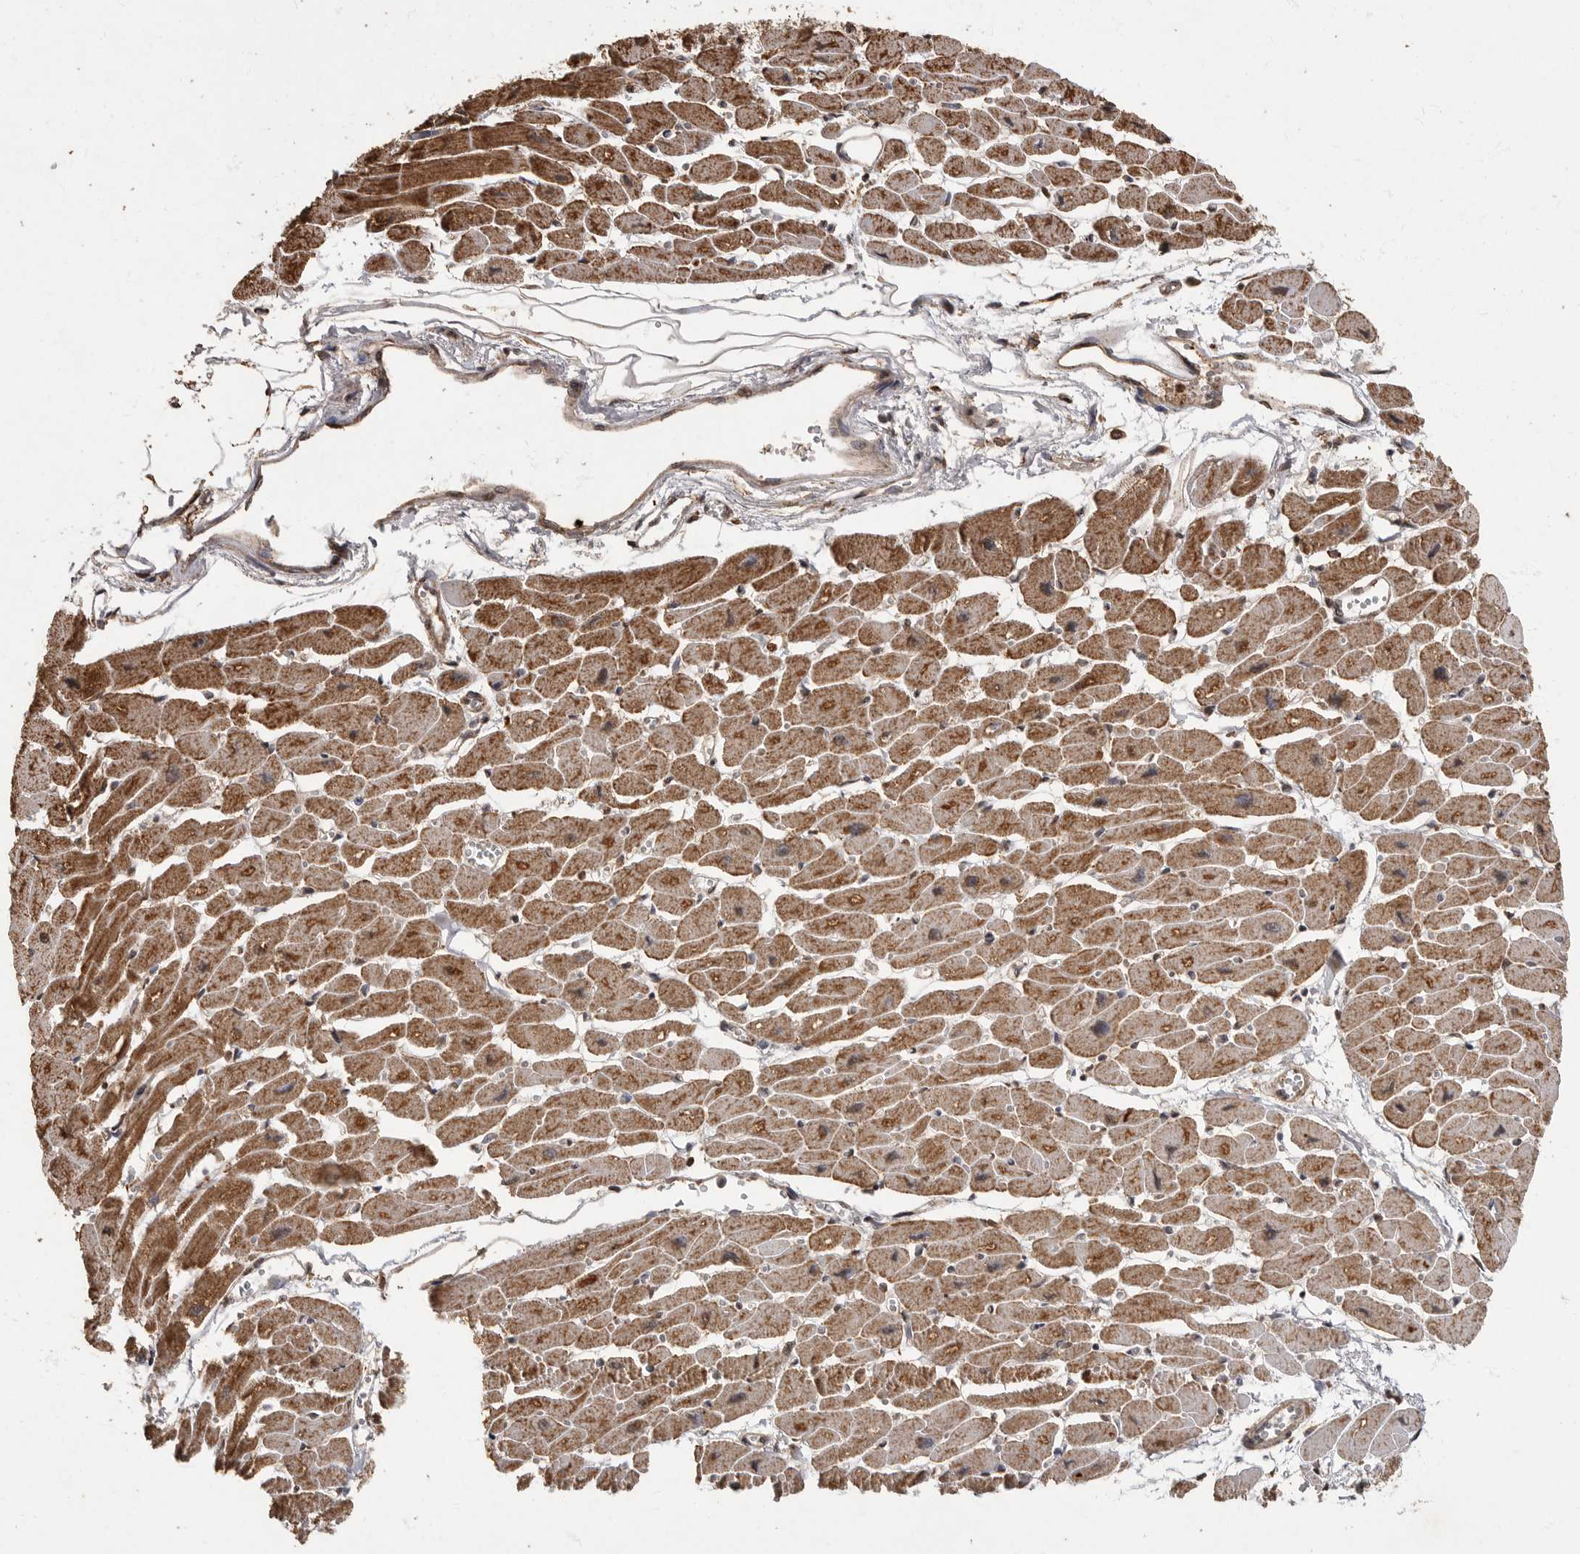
{"staining": {"intensity": "moderate", "quantity": ">75%", "location": "cytoplasmic/membranous"}, "tissue": "heart muscle", "cell_type": "Cardiomyocytes", "image_type": "normal", "snomed": [{"axis": "morphology", "description": "Normal tissue, NOS"}, {"axis": "topography", "description": "Heart"}], "caption": "Immunohistochemical staining of unremarkable heart muscle displays >75% levels of moderate cytoplasmic/membranous protein expression in approximately >75% of cardiomyocytes.", "gene": "MAFG", "patient": {"sex": "female", "age": 54}}